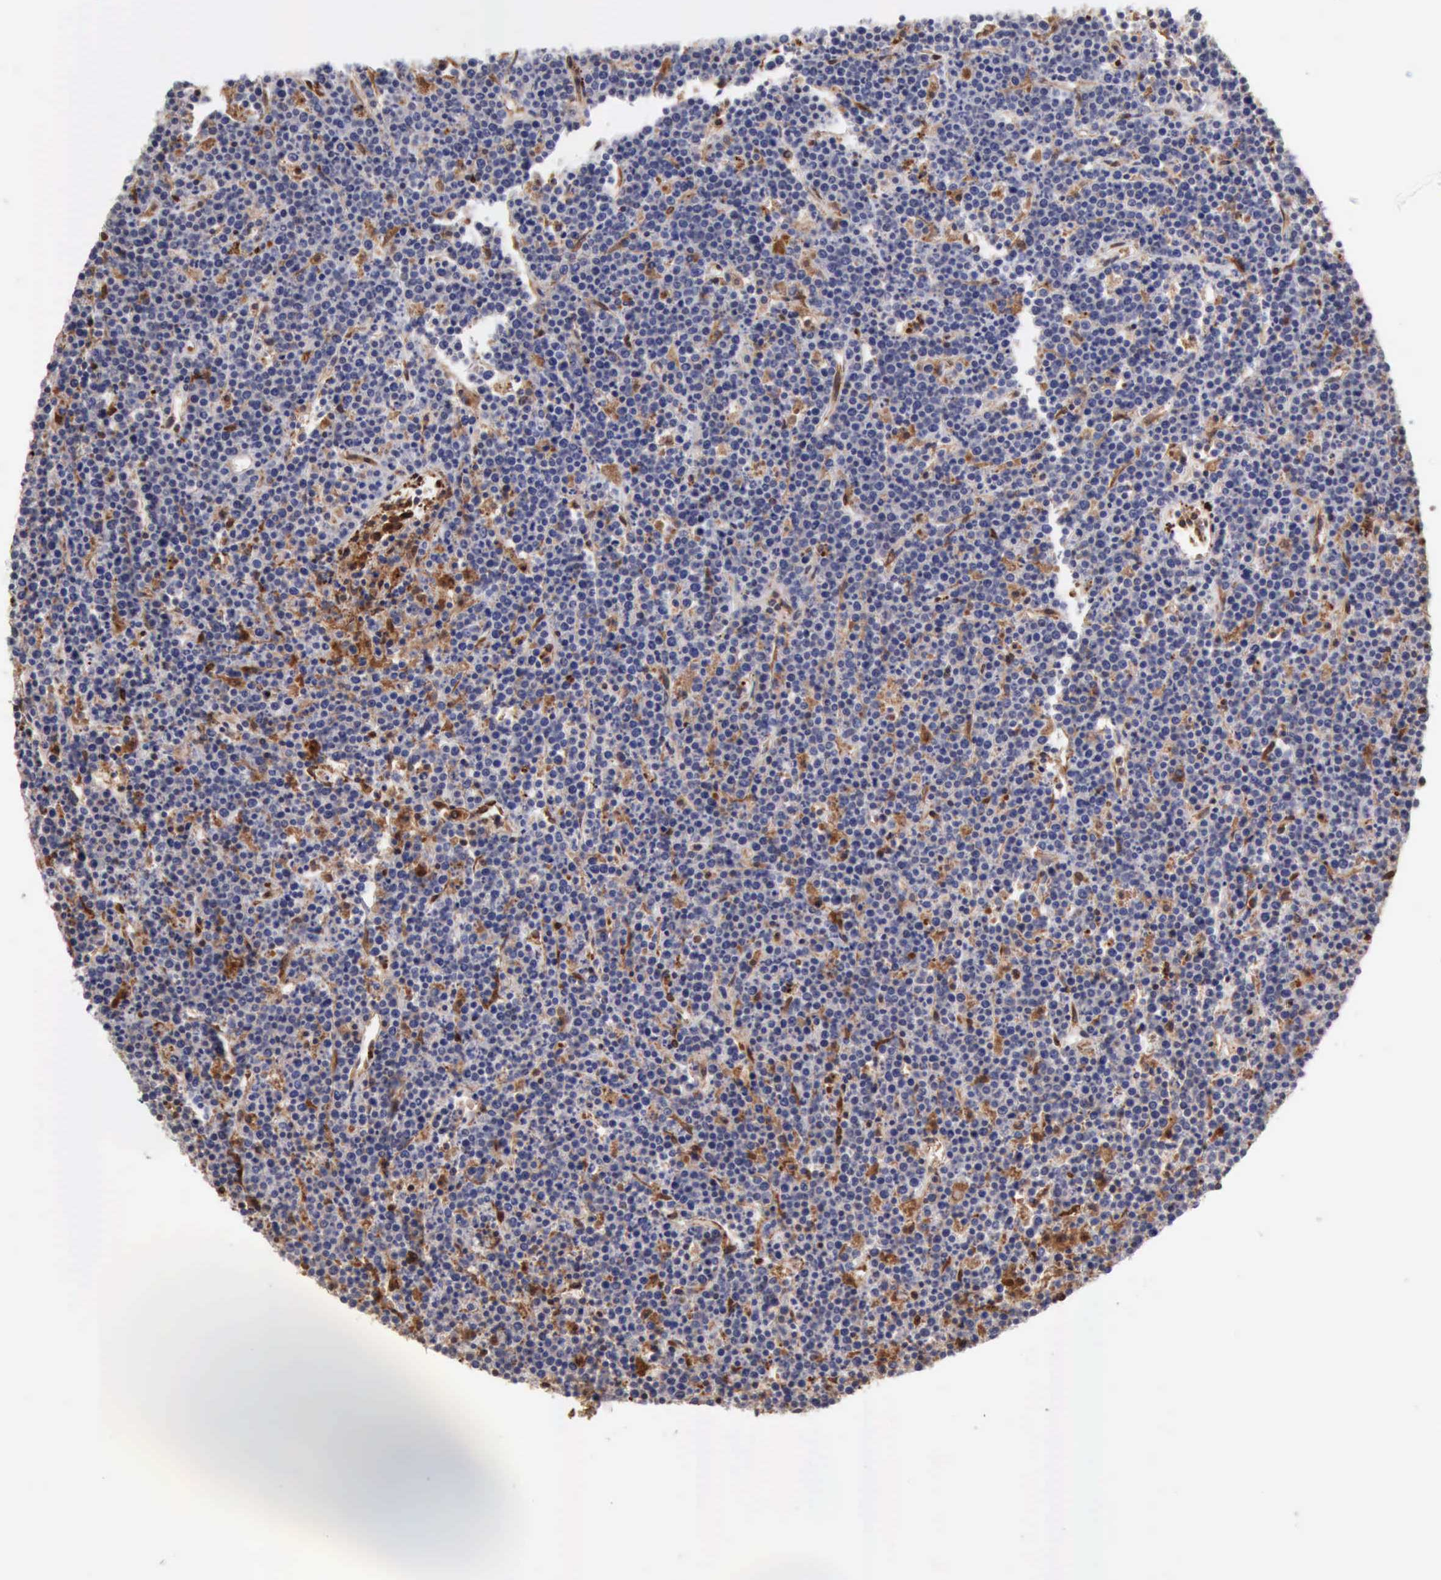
{"staining": {"intensity": "negative", "quantity": "none", "location": "none"}, "tissue": "lymphoma", "cell_type": "Tumor cells", "image_type": "cancer", "snomed": [{"axis": "morphology", "description": "Malignant lymphoma, non-Hodgkin's type, High grade"}, {"axis": "topography", "description": "Ovary"}], "caption": "An immunohistochemistry (IHC) photomicrograph of lymphoma is shown. There is no staining in tumor cells of lymphoma.", "gene": "APOL2", "patient": {"sex": "female", "age": 56}}